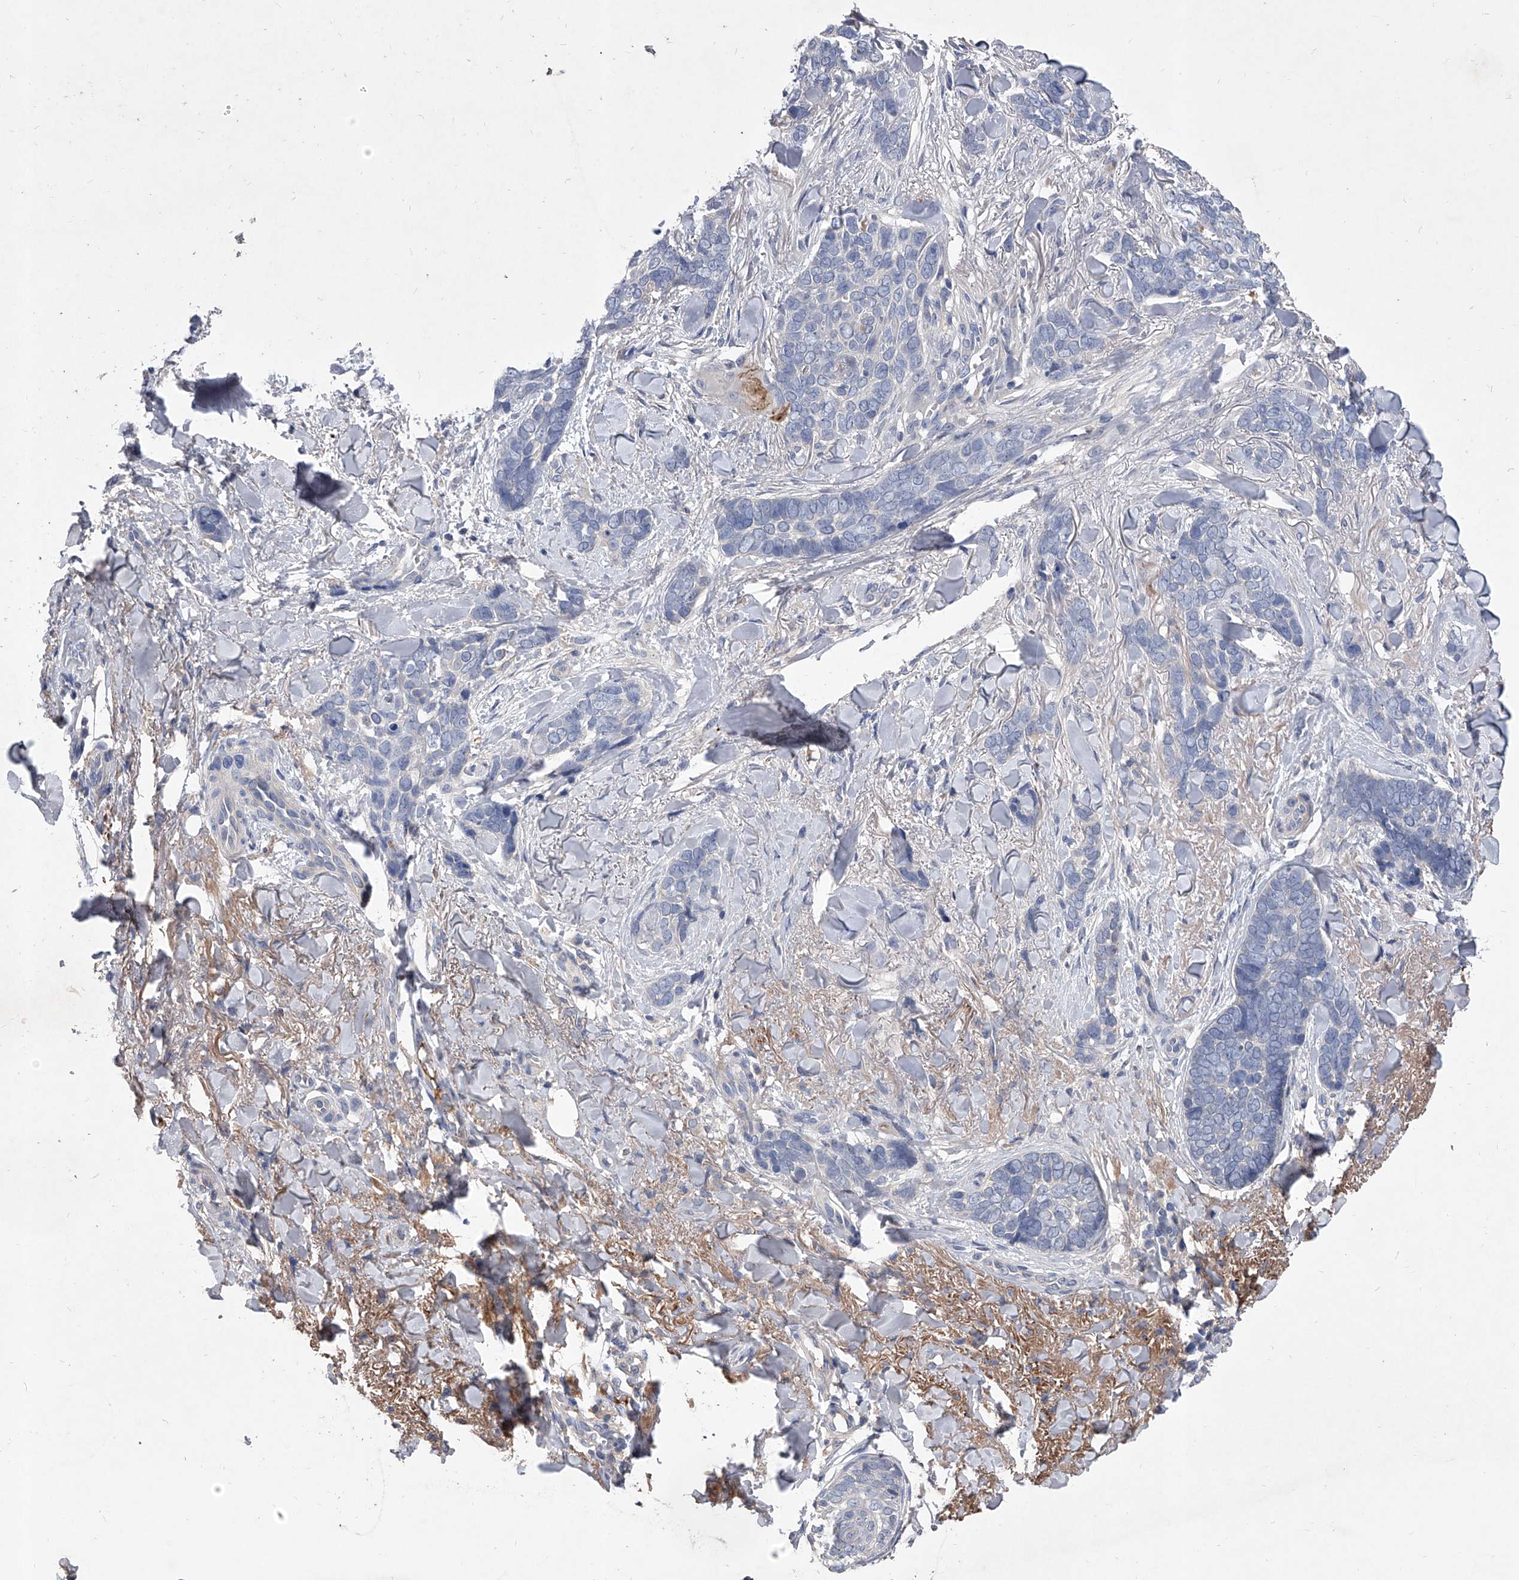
{"staining": {"intensity": "negative", "quantity": "none", "location": "none"}, "tissue": "skin cancer", "cell_type": "Tumor cells", "image_type": "cancer", "snomed": [{"axis": "morphology", "description": "Basal cell carcinoma"}, {"axis": "topography", "description": "Skin"}], "caption": "A photomicrograph of human skin cancer is negative for staining in tumor cells. (DAB (3,3'-diaminobenzidine) immunohistochemistry visualized using brightfield microscopy, high magnification).", "gene": "C5", "patient": {"sex": "female", "age": 82}}